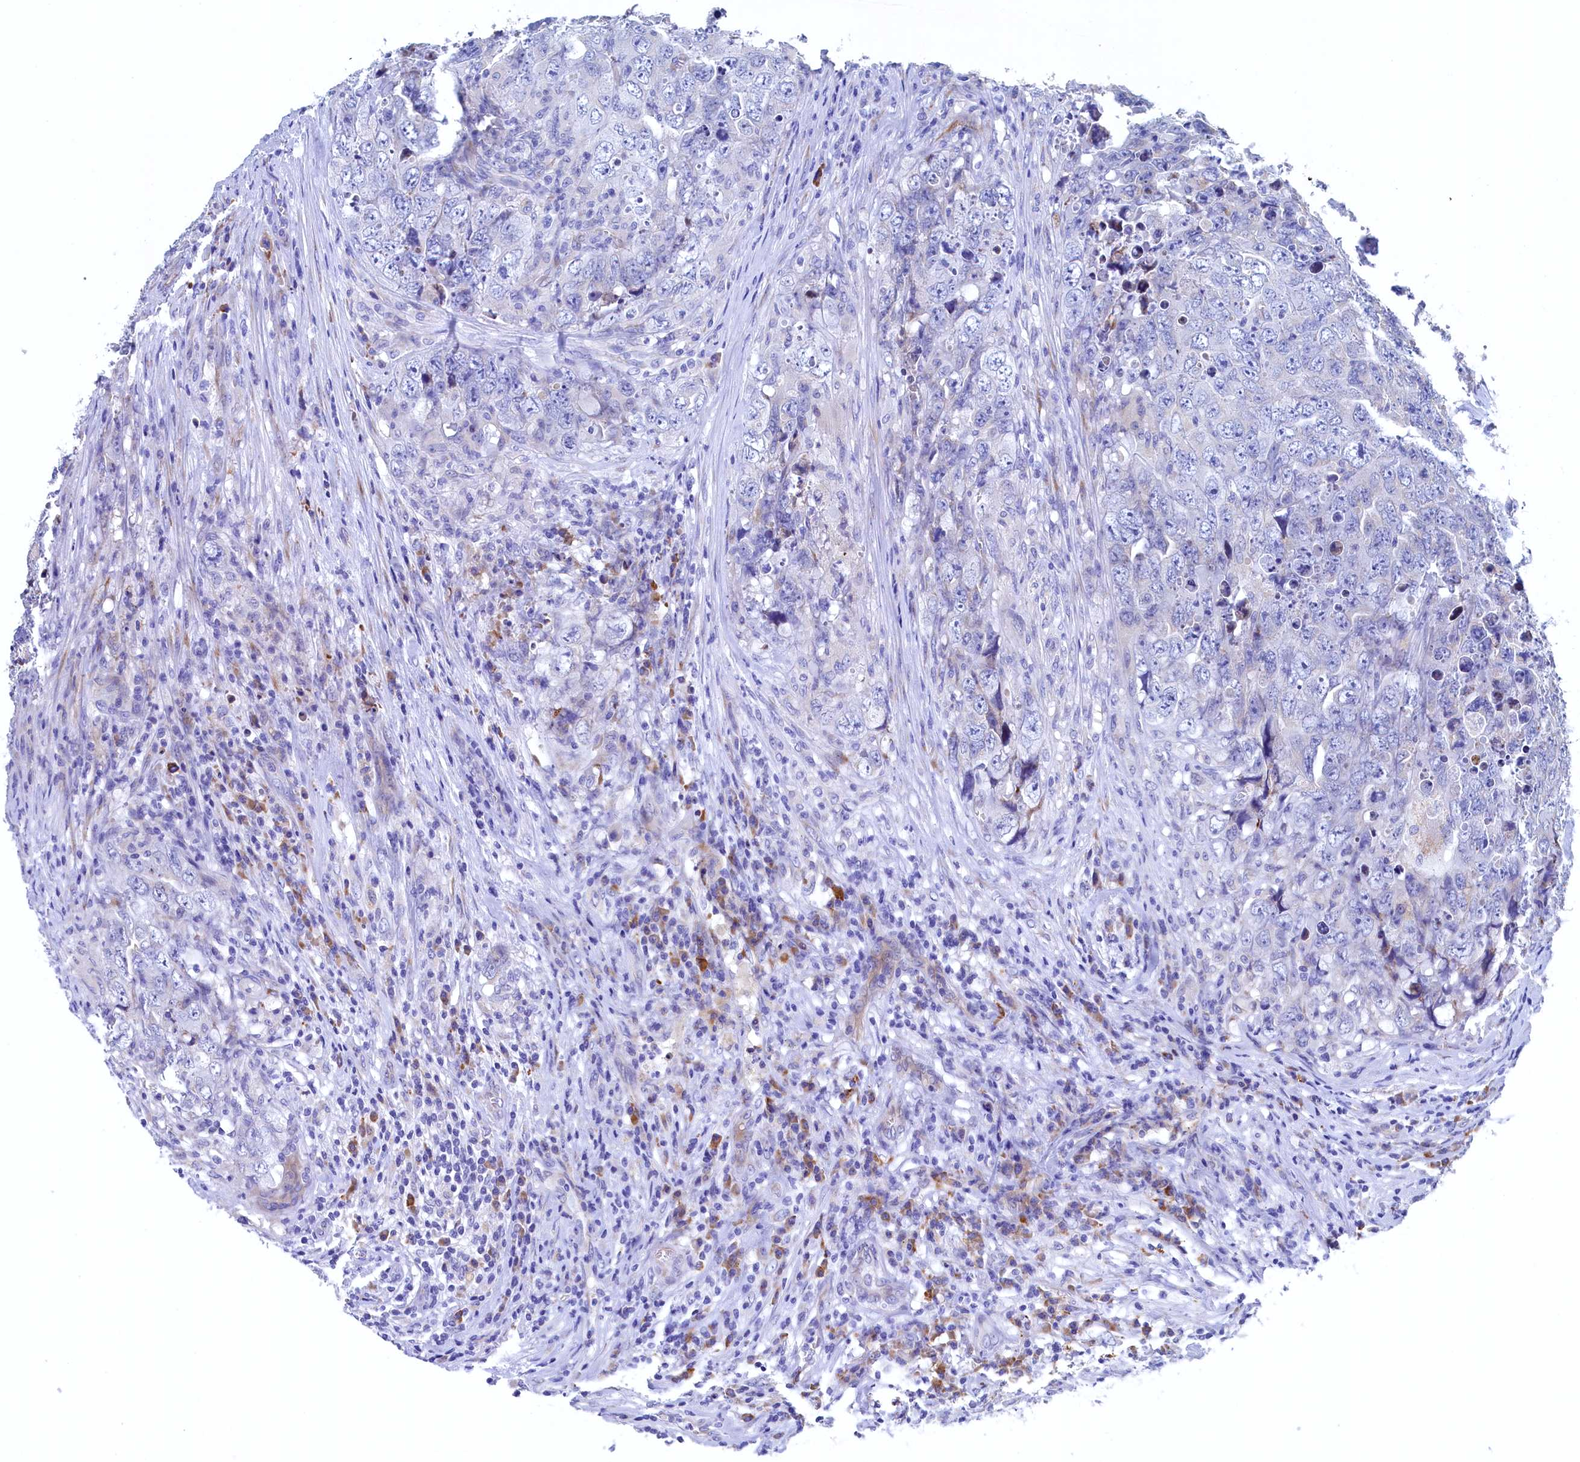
{"staining": {"intensity": "negative", "quantity": "none", "location": "none"}, "tissue": "testis cancer", "cell_type": "Tumor cells", "image_type": "cancer", "snomed": [{"axis": "morphology", "description": "Seminoma, NOS"}, {"axis": "morphology", "description": "Carcinoma, Embryonal, NOS"}, {"axis": "topography", "description": "Testis"}], "caption": "Immunohistochemistry (IHC) histopathology image of testis cancer stained for a protein (brown), which displays no expression in tumor cells.", "gene": "CBLIF", "patient": {"sex": "male", "age": 43}}